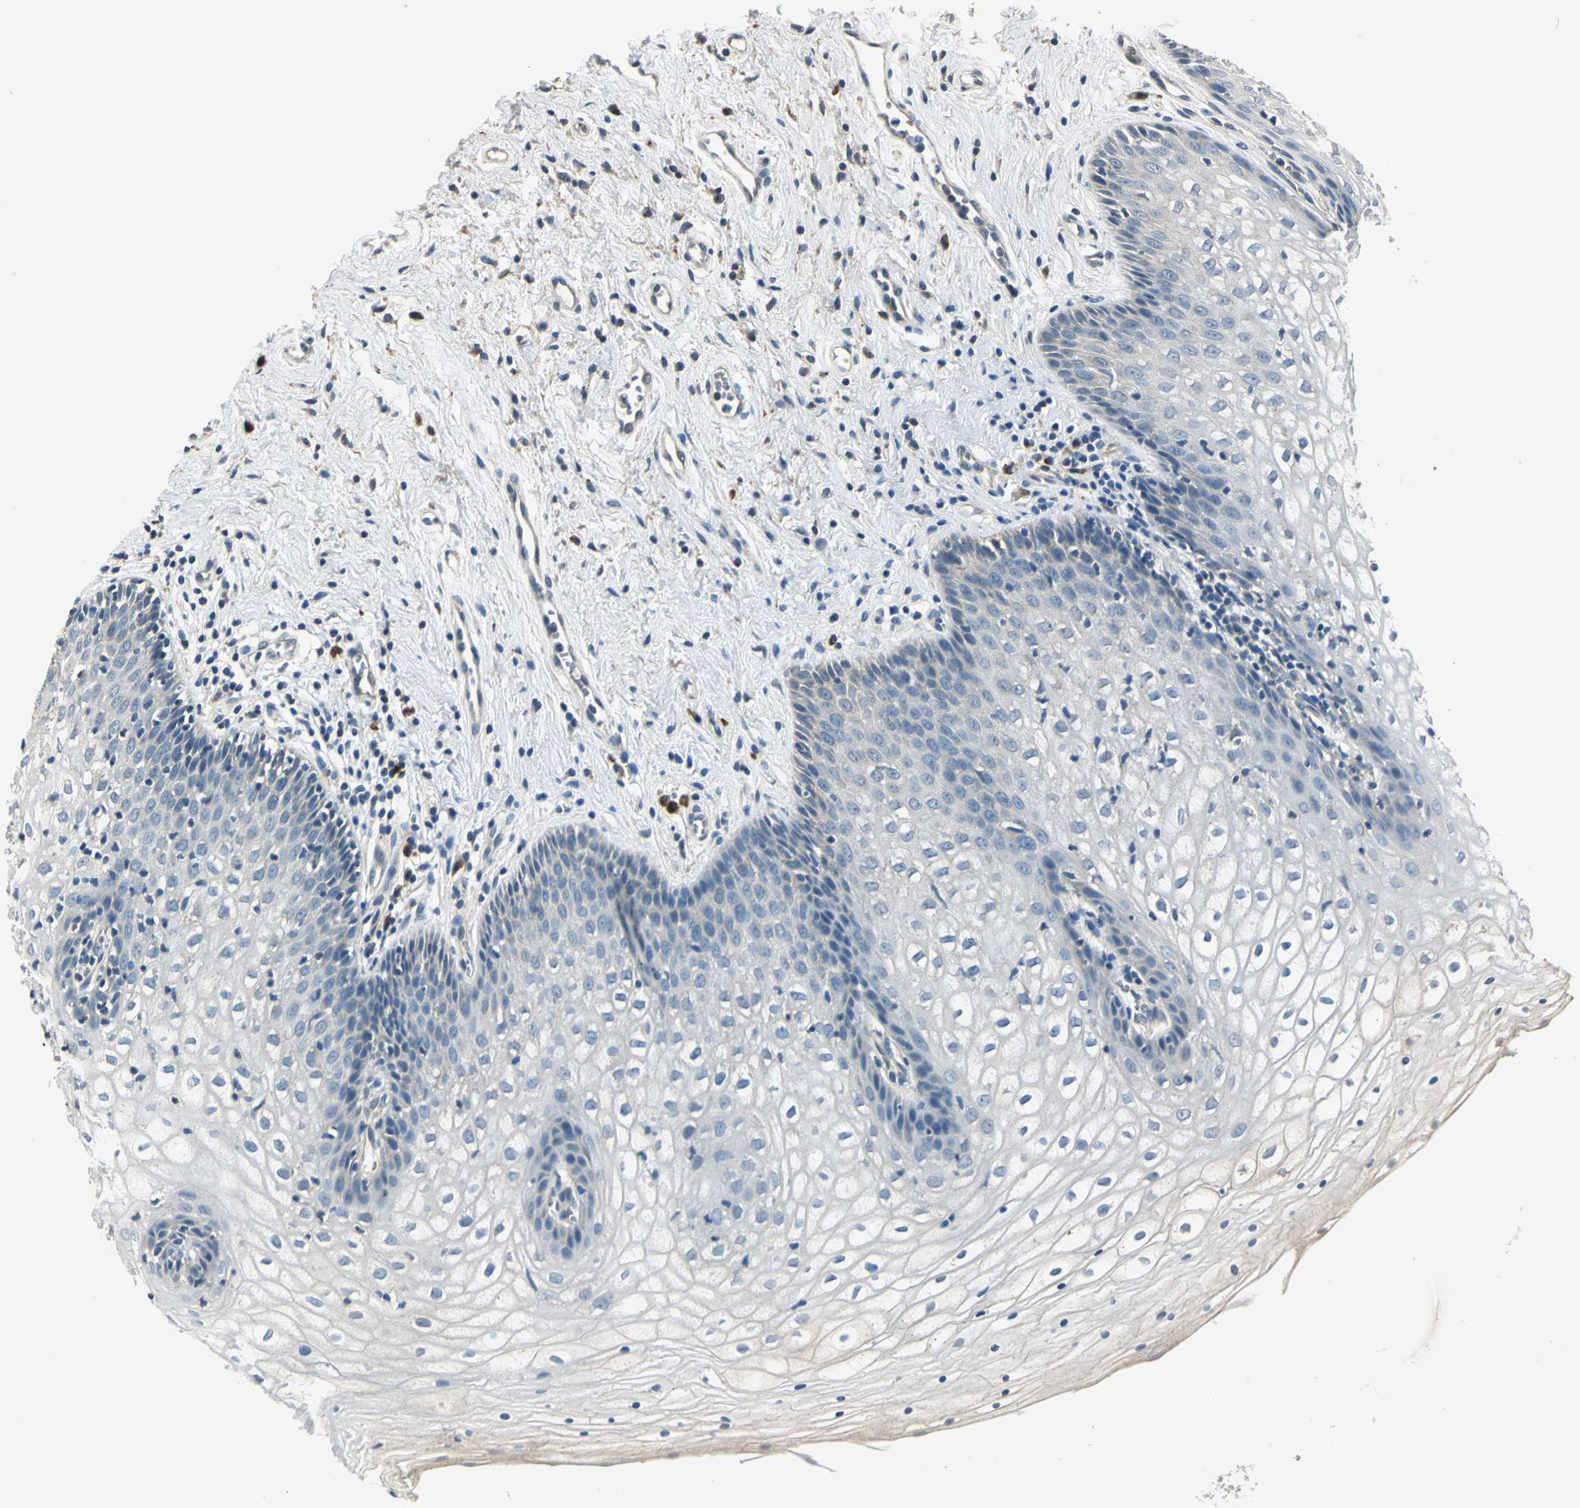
{"staining": {"intensity": "negative", "quantity": "none", "location": "none"}, "tissue": "vagina", "cell_type": "Squamous epithelial cells", "image_type": "normal", "snomed": [{"axis": "morphology", "description": "Normal tissue, NOS"}, {"axis": "topography", "description": "Vagina"}], "caption": "A high-resolution micrograph shows immunohistochemistry (IHC) staining of normal vagina, which exhibits no significant expression in squamous epithelial cells.", "gene": "NIT1", "patient": {"sex": "female", "age": 34}}